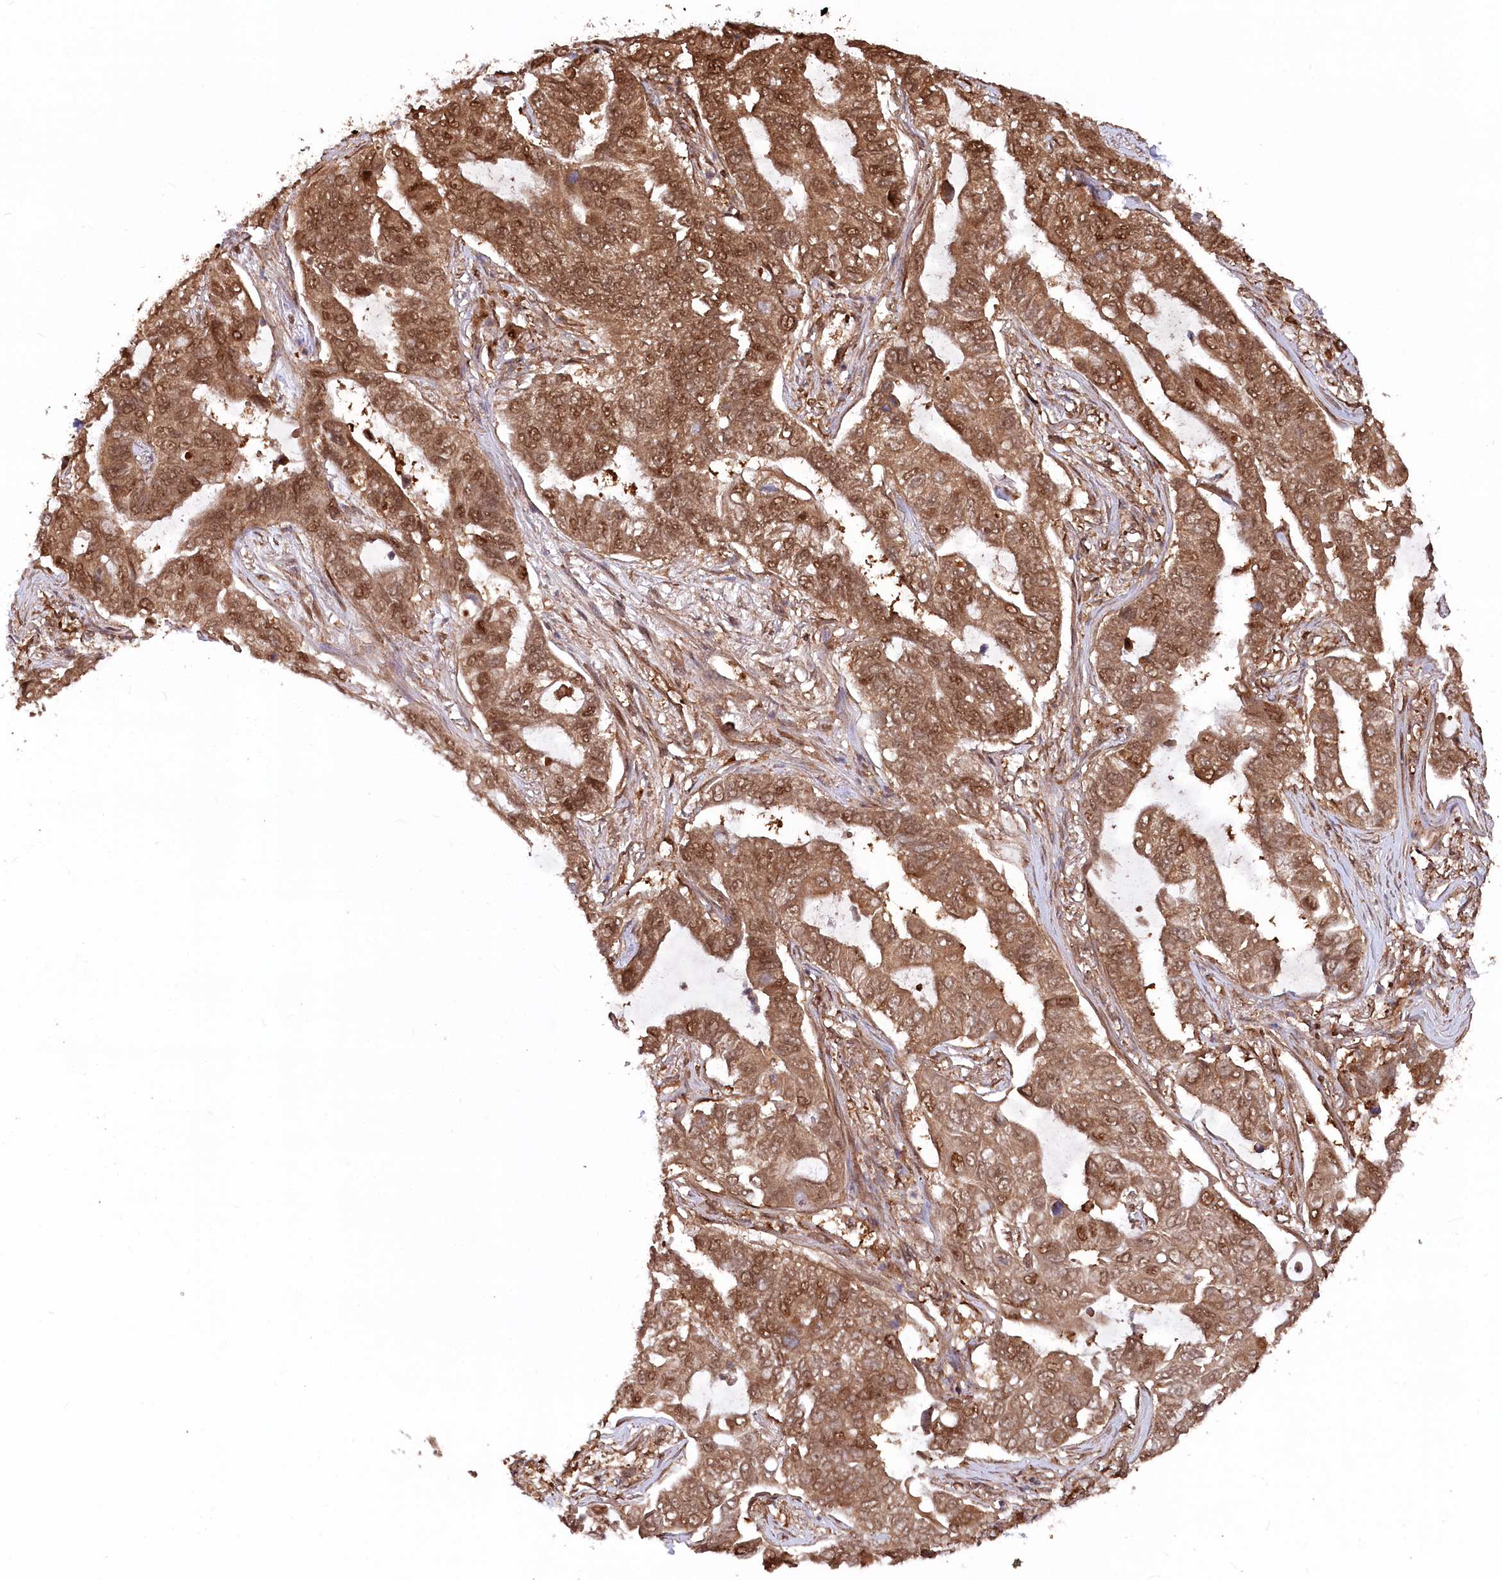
{"staining": {"intensity": "strong", "quantity": ">75%", "location": "cytoplasmic/membranous,nuclear"}, "tissue": "lung cancer", "cell_type": "Tumor cells", "image_type": "cancer", "snomed": [{"axis": "morphology", "description": "Adenocarcinoma, NOS"}, {"axis": "topography", "description": "Lung"}], "caption": "Immunohistochemical staining of human adenocarcinoma (lung) demonstrates high levels of strong cytoplasmic/membranous and nuclear protein positivity in about >75% of tumor cells. The protein of interest is shown in brown color, while the nuclei are stained blue.", "gene": "PSMA1", "patient": {"sex": "male", "age": 64}}